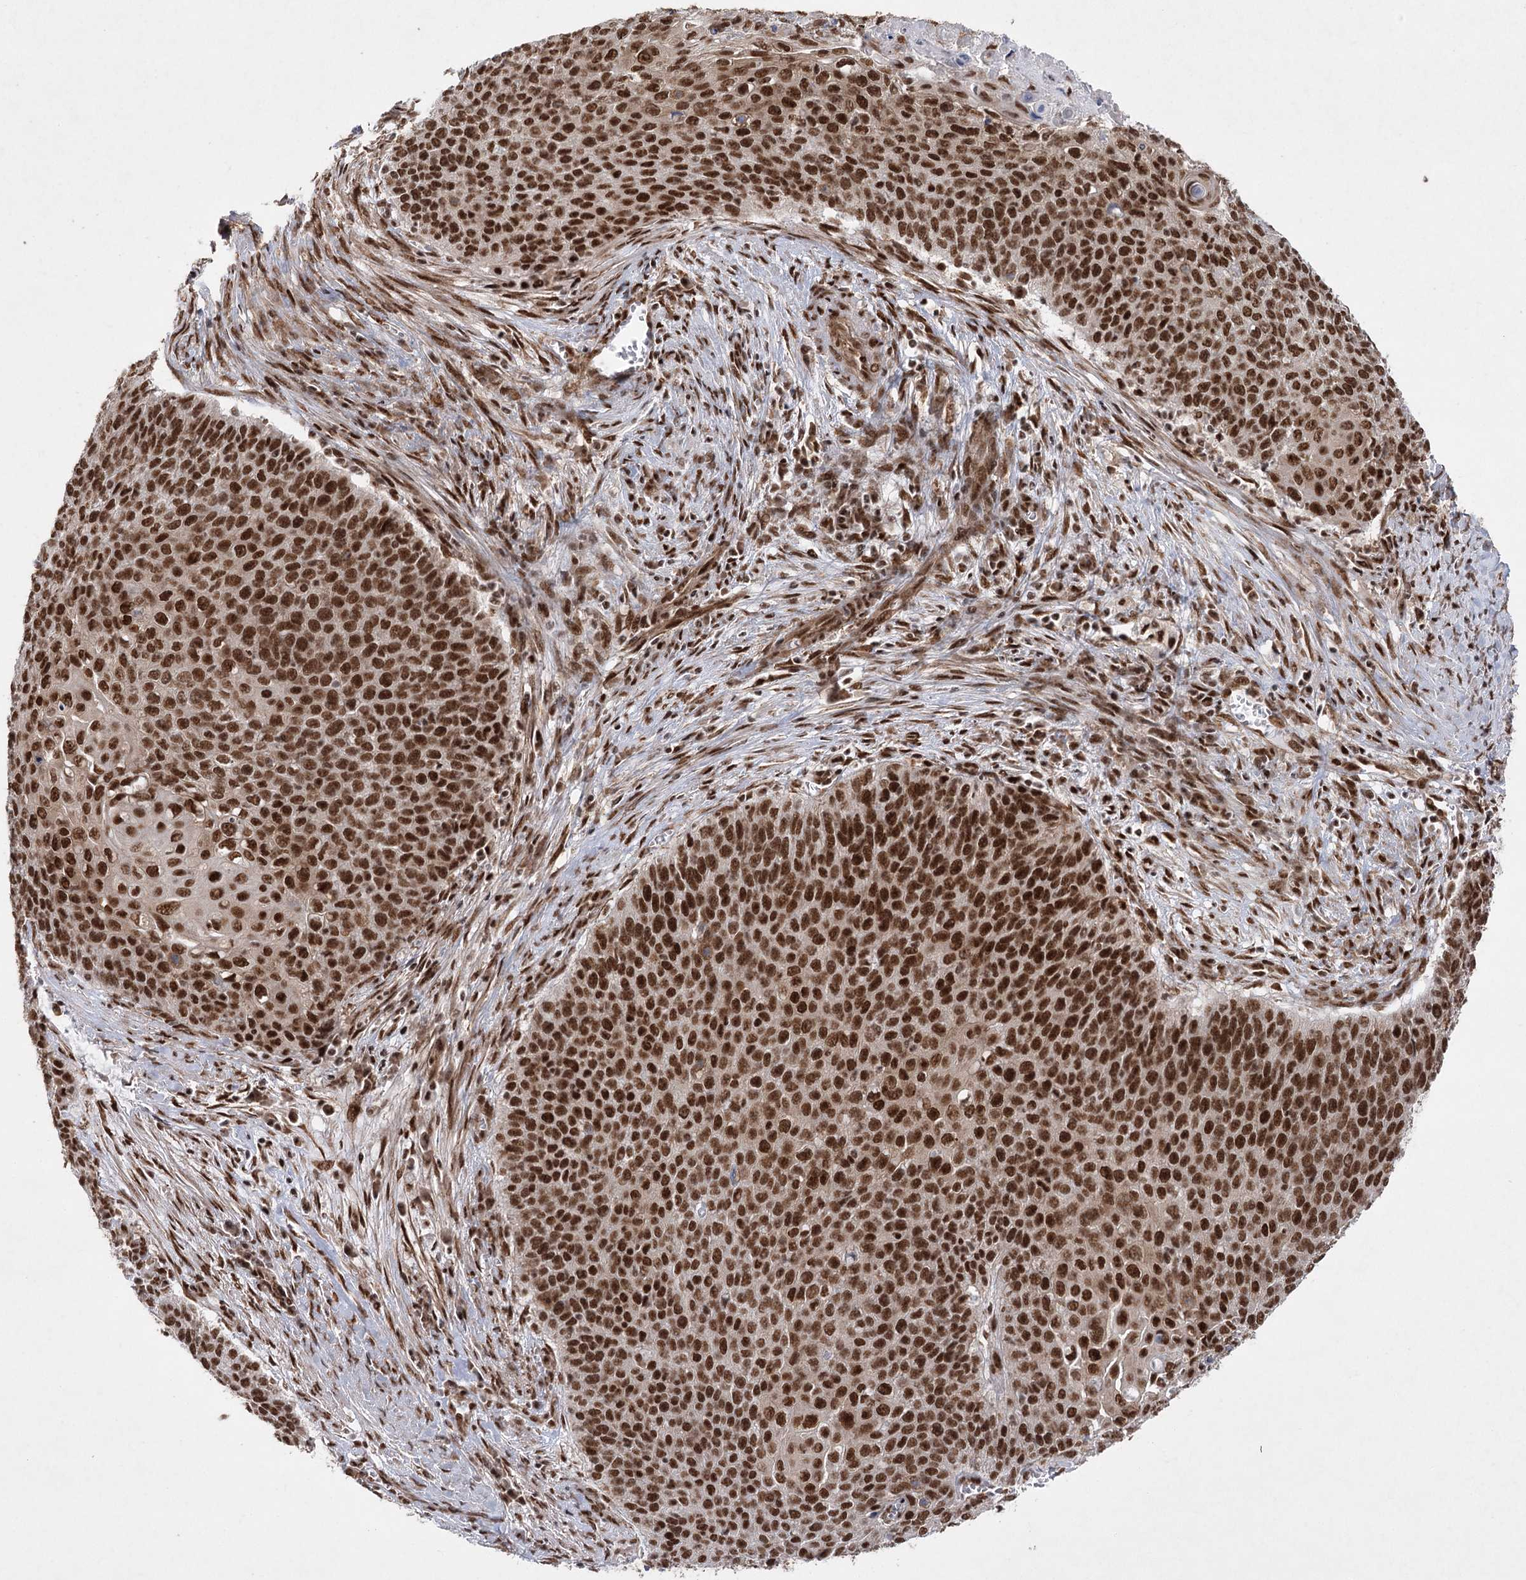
{"staining": {"intensity": "strong", "quantity": ">75%", "location": "nuclear"}, "tissue": "cervical cancer", "cell_type": "Tumor cells", "image_type": "cancer", "snomed": [{"axis": "morphology", "description": "Squamous cell carcinoma, NOS"}, {"axis": "topography", "description": "Cervix"}], "caption": "Protein positivity by immunohistochemistry (IHC) displays strong nuclear expression in approximately >75% of tumor cells in squamous cell carcinoma (cervical). Using DAB (brown) and hematoxylin (blue) stains, captured at high magnification using brightfield microscopy.", "gene": "ZCCHC8", "patient": {"sex": "female", "age": 39}}